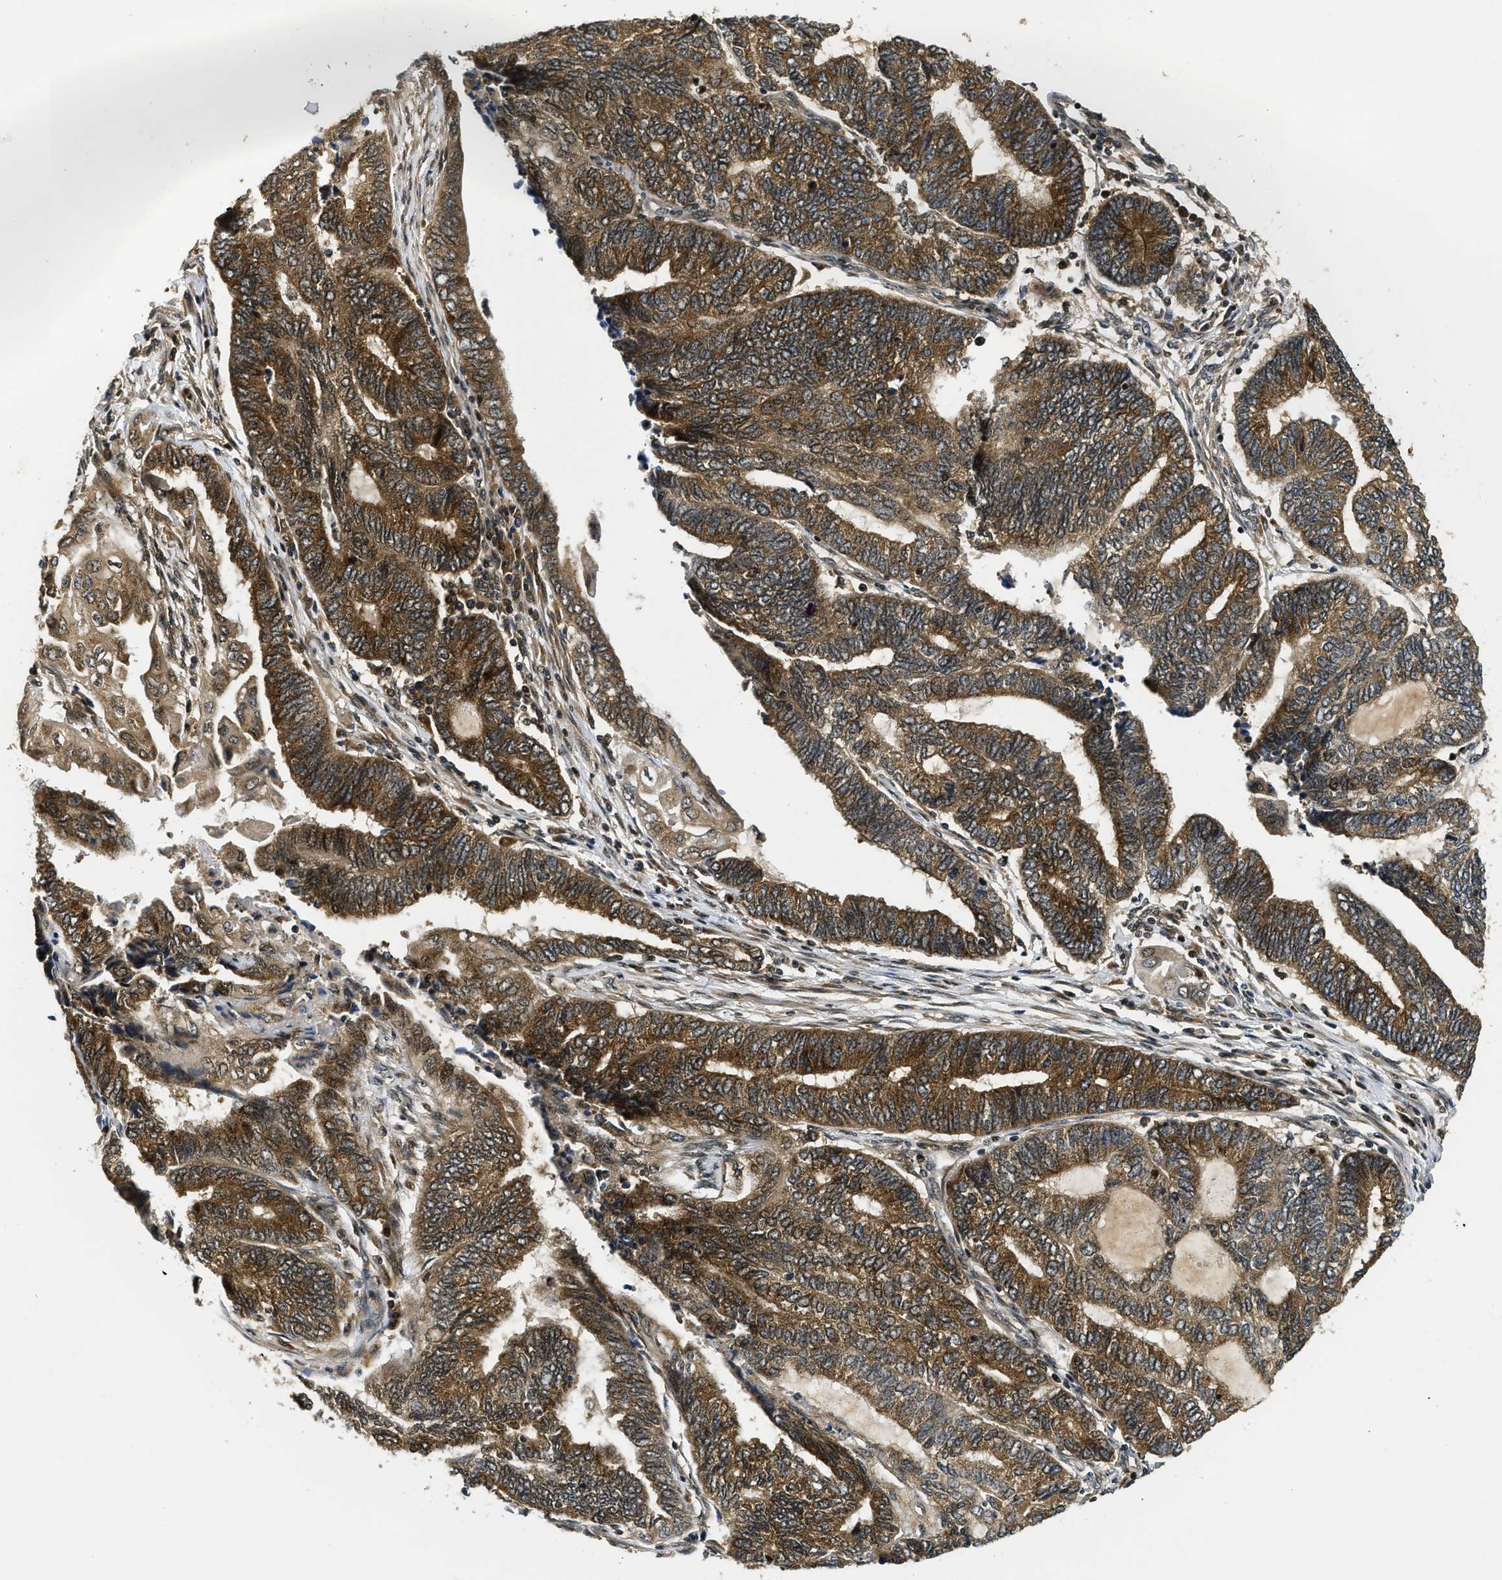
{"staining": {"intensity": "strong", "quantity": ">75%", "location": "cytoplasmic/membranous"}, "tissue": "endometrial cancer", "cell_type": "Tumor cells", "image_type": "cancer", "snomed": [{"axis": "morphology", "description": "Adenocarcinoma, NOS"}, {"axis": "topography", "description": "Uterus"}, {"axis": "topography", "description": "Endometrium"}], "caption": "A high amount of strong cytoplasmic/membranous positivity is identified in approximately >75% of tumor cells in endometrial cancer (adenocarcinoma) tissue.", "gene": "ADSL", "patient": {"sex": "female", "age": 70}}